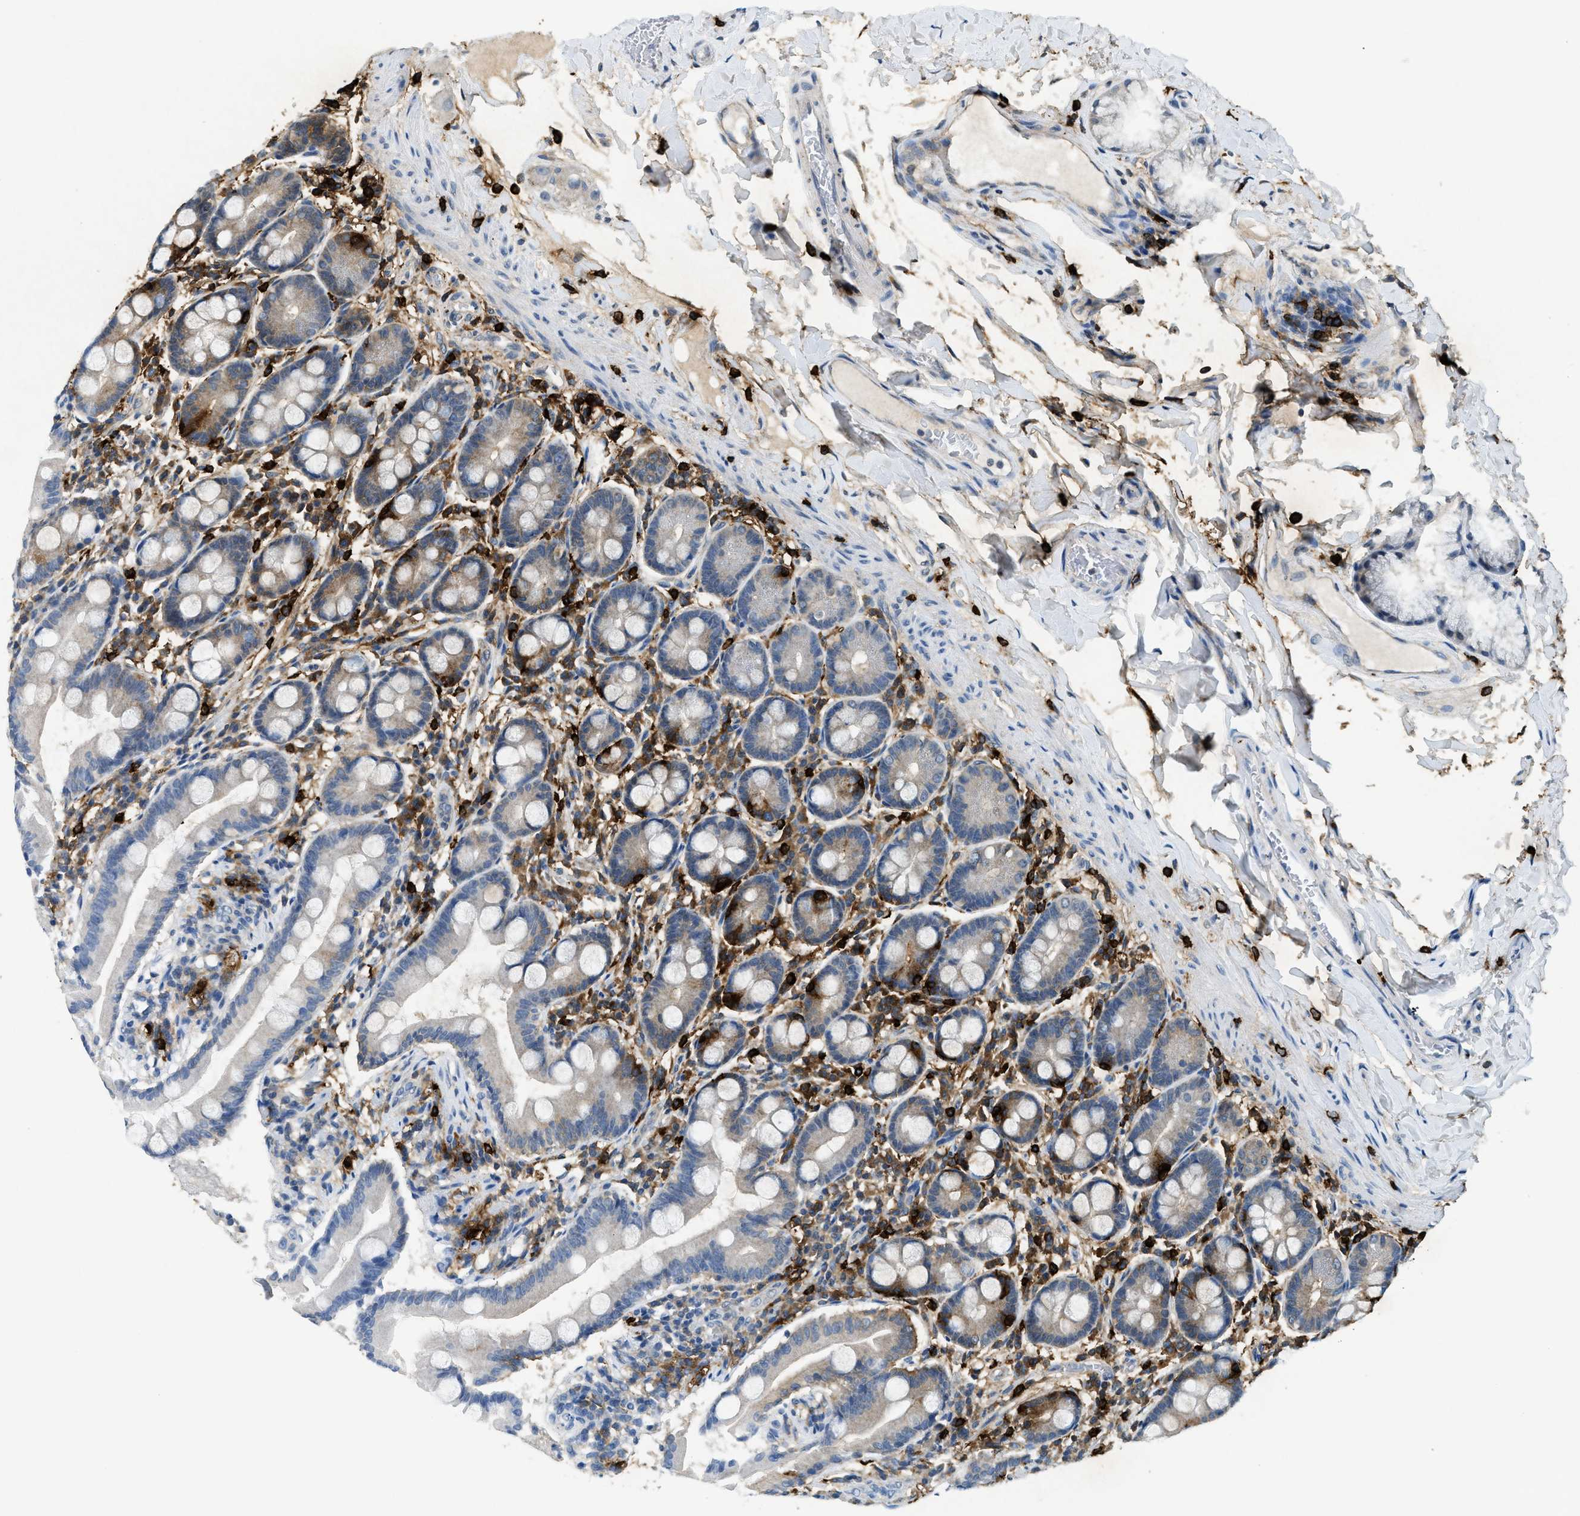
{"staining": {"intensity": "negative", "quantity": "none", "location": "none"}, "tissue": "duodenum", "cell_type": "Glandular cells", "image_type": "normal", "snomed": [{"axis": "morphology", "description": "Normal tissue, NOS"}, {"axis": "topography", "description": "Duodenum"}], "caption": "Image shows no significant protein expression in glandular cells of unremarkable duodenum.", "gene": "TPSAB1", "patient": {"sex": "male", "age": 50}}